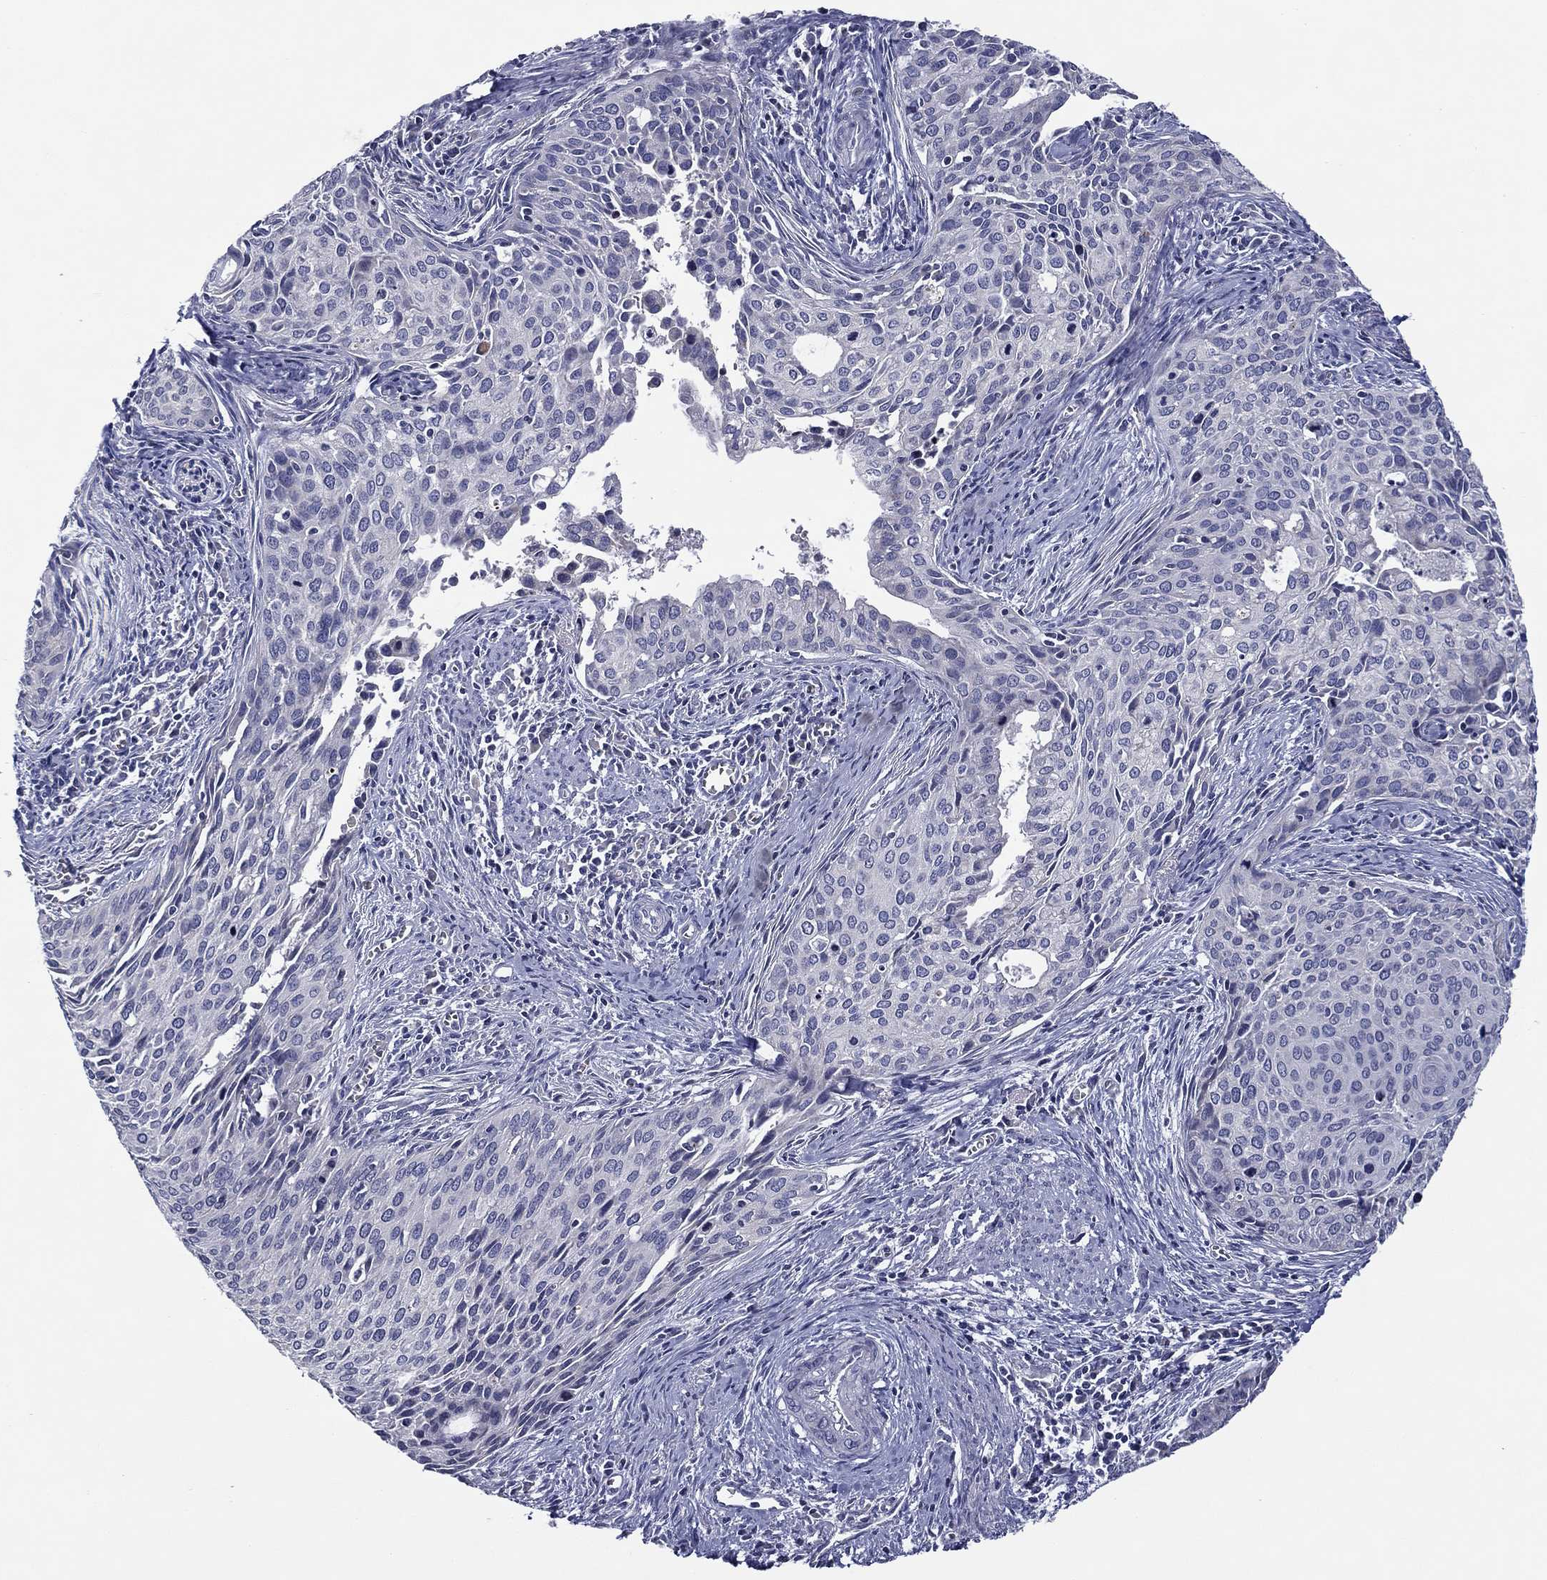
{"staining": {"intensity": "negative", "quantity": "none", "location": "none"}, "tissue": "cervical cancer", "cell_type": "Tumor cells", "image_type": "cancer", "snomed": [{"axis": "morphology", "description": "Squamous cell carcinoma, NOS"}, {"axis": "topography", "description": "Cervix"}], "caption": "Protein analysis of cervical squamous cell carcinoma displays no significant positivity in tumor cells.", "gene": "SPATA7", "patient": {"sex": "female", "age": 29}}